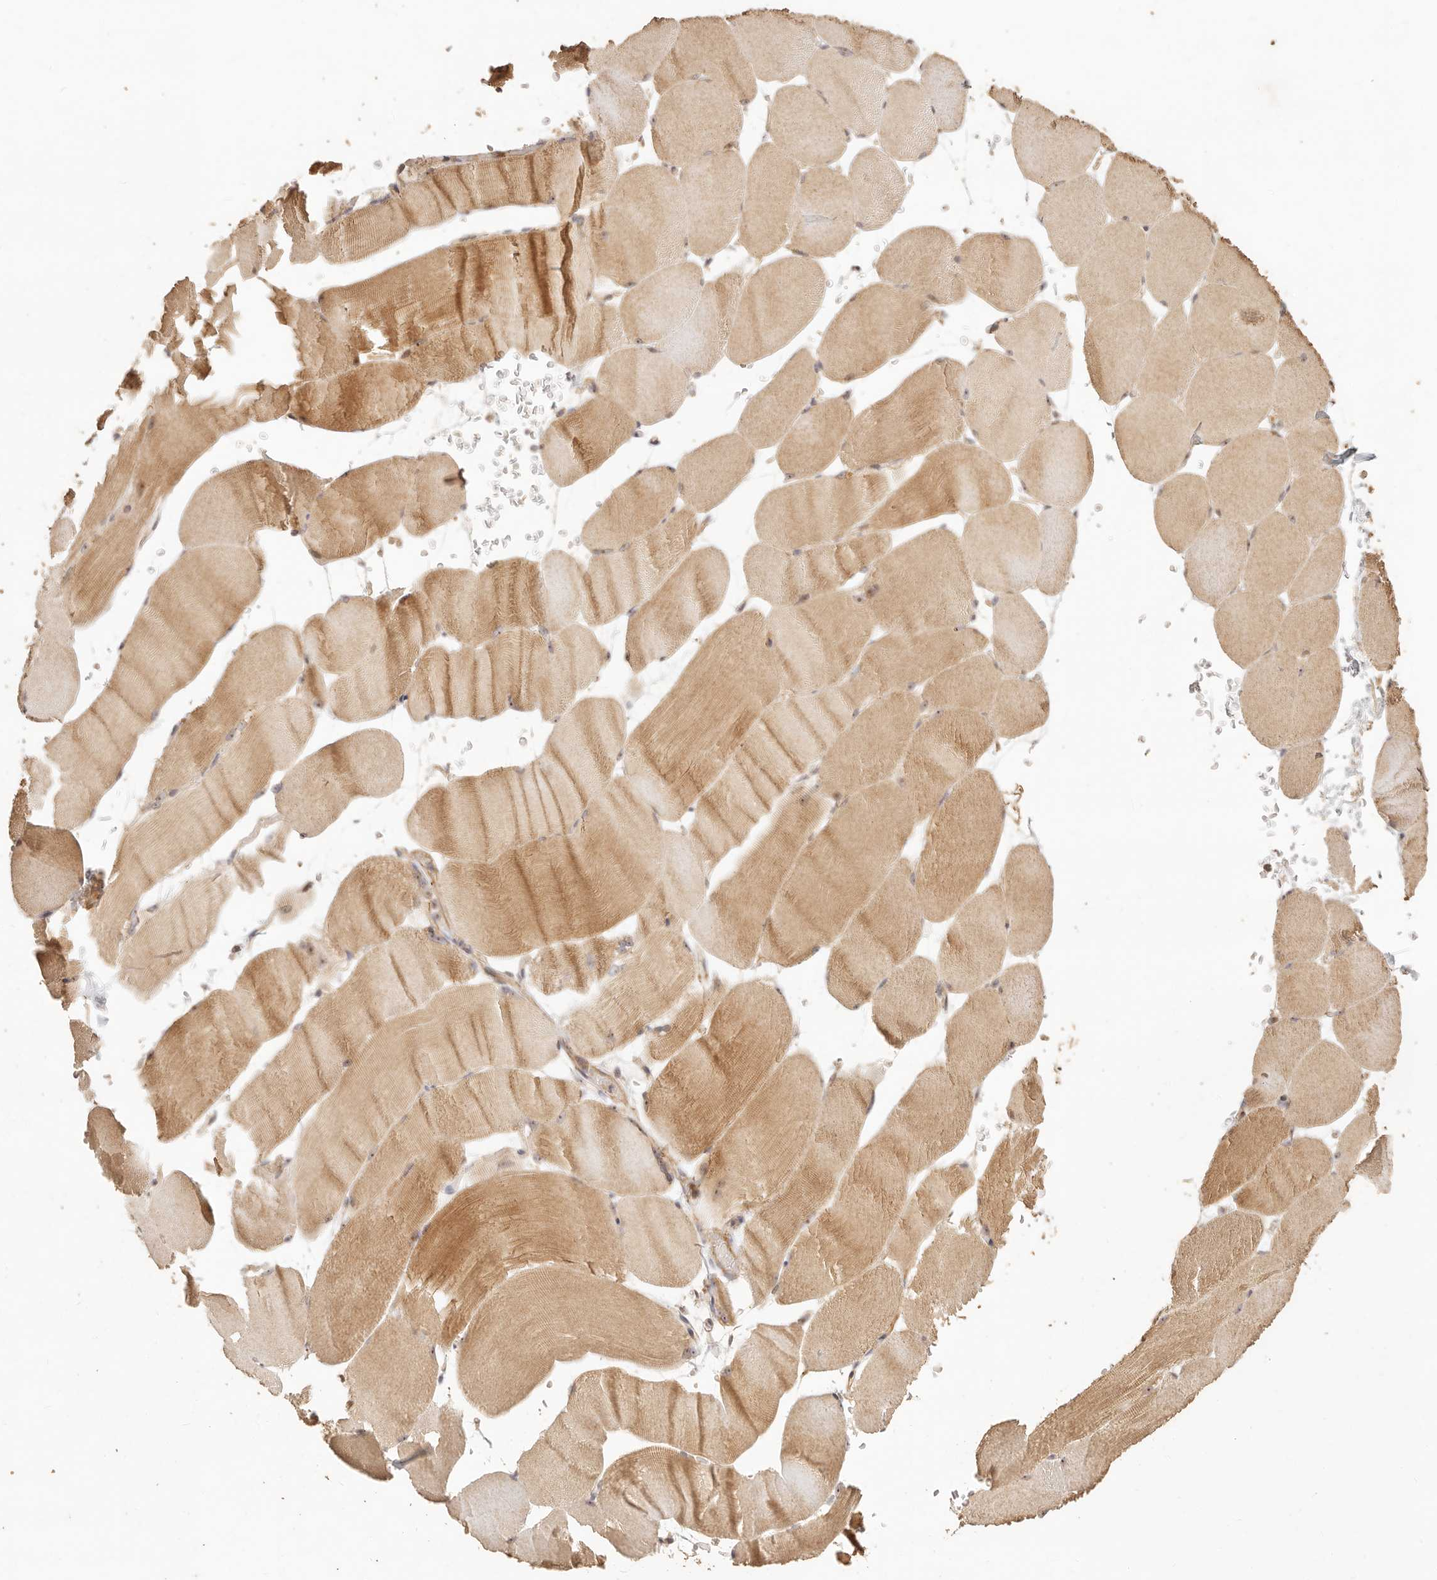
{"staining": {"intensity": "moderate", "quantity": "25%-75%", "location": "cytoplasmic/membranous"}, "tissue": "skeletal muscle", "cell_type": "Myocytes", "image_type": "normal", "snomed": [{"axis": "morphology", "description": "Normal tissue, NOS"}, {"axis": "topography", "description": "Skeletal muscle"}, {"axis": "topography", "description": "Parathyroid gland"}], "caption": "Immunohistochemistry of benign skeletal muscle shows medium levels of moderate cytoplasmic/membranous staining in approximately 25%-75% of myocytes.", "gene": "PTPN22", "patient": {"sex": "female", "age": 37}}